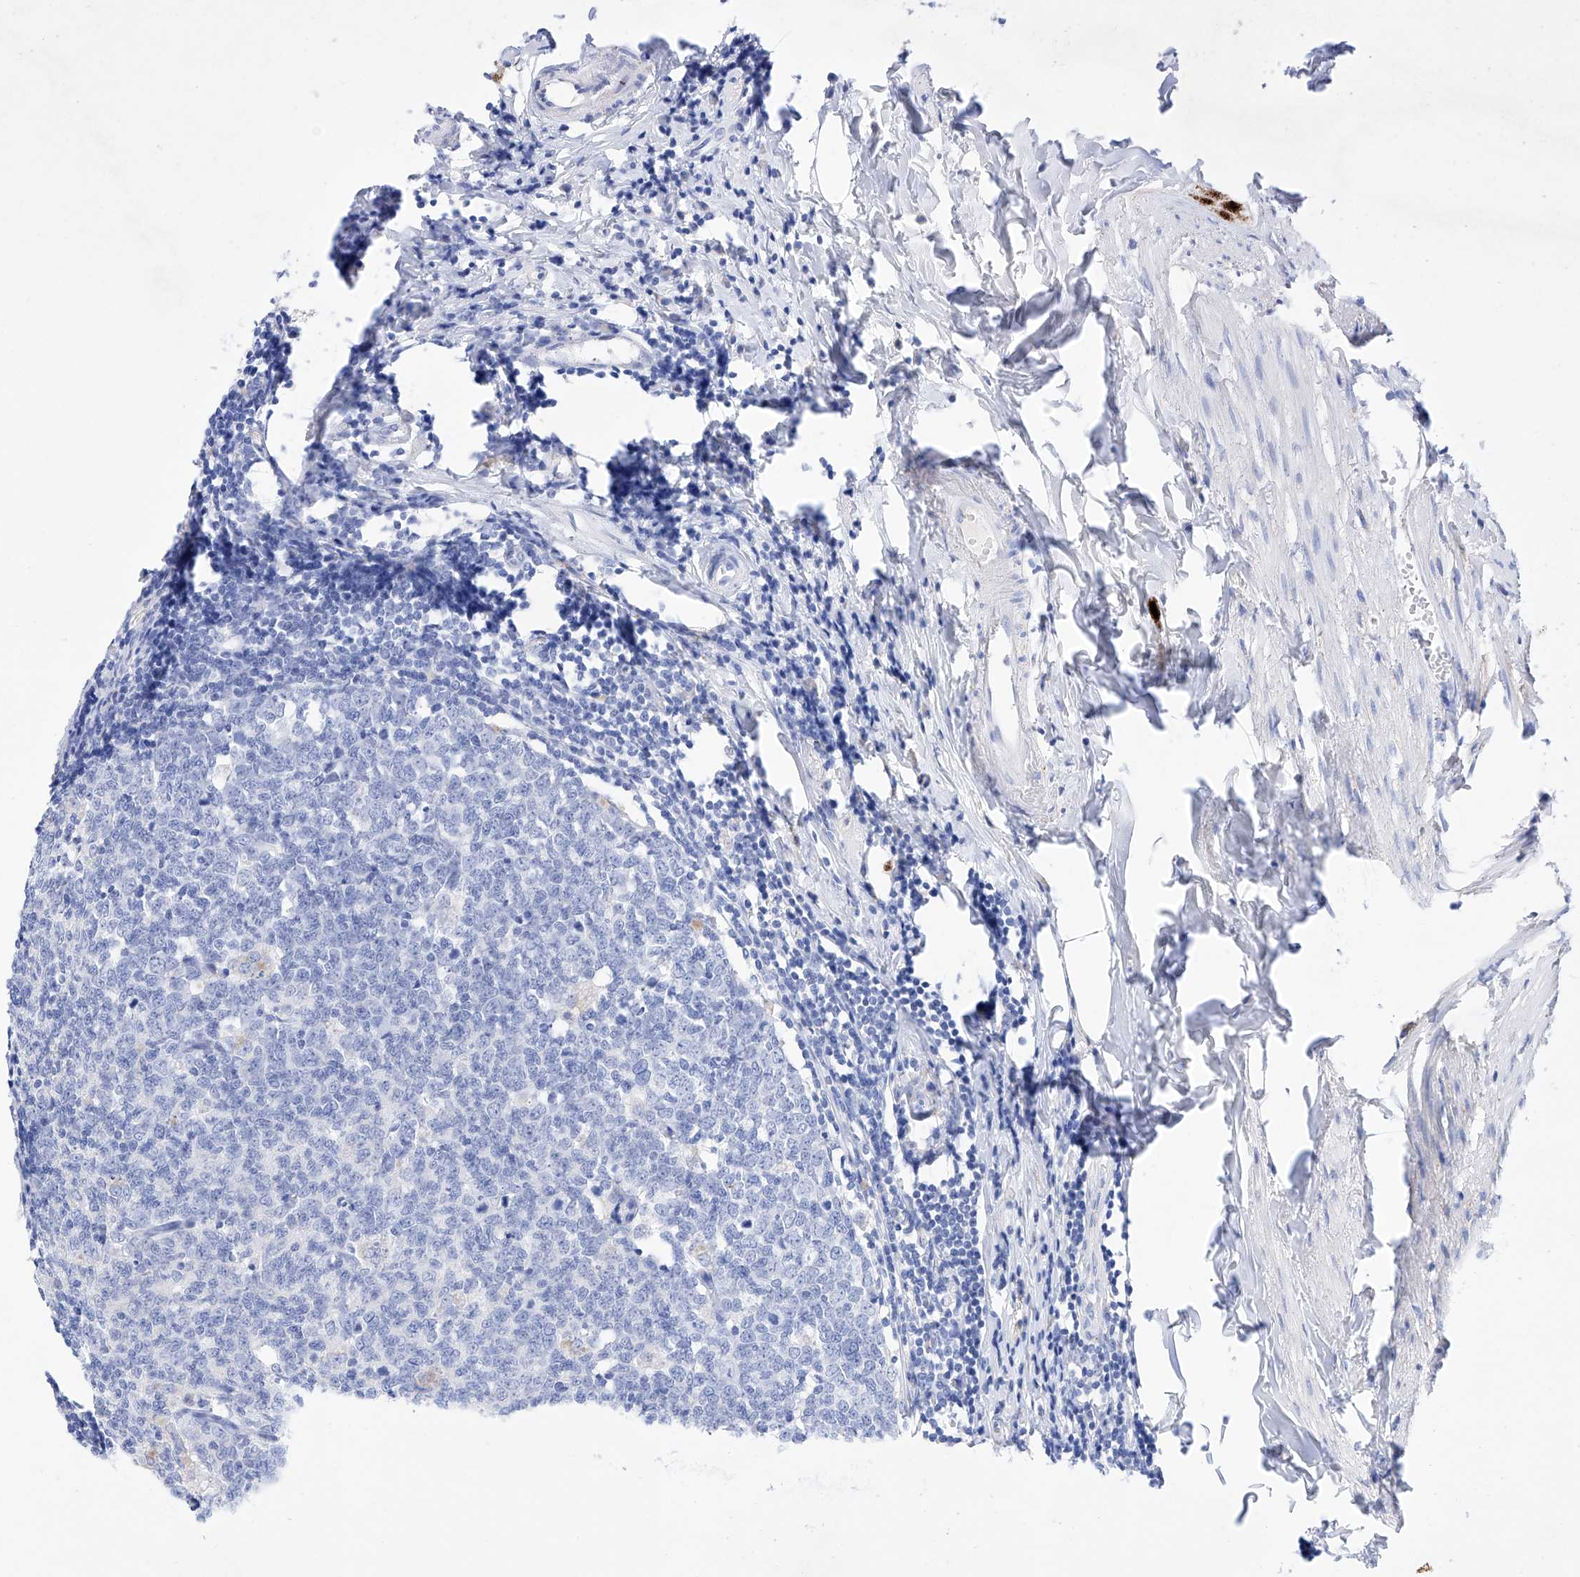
{"staining": {"intensity": "negative", "quantity": "none", "location": "none"}, "tissue": "appendix", "cell_type": "Glandular cells", "image_type": "normal", "snomed": [{"axis": "morphology", "description": "Normal tissue, NOS"}, {"axis": "topography", "description": "Appendix"}], "caption": "Protein analysis of unremarkable appendix exhibits no significant staining in glandular cells.", "gene": "LURAP1", "patient": {"sex": "female", "age": 54}}